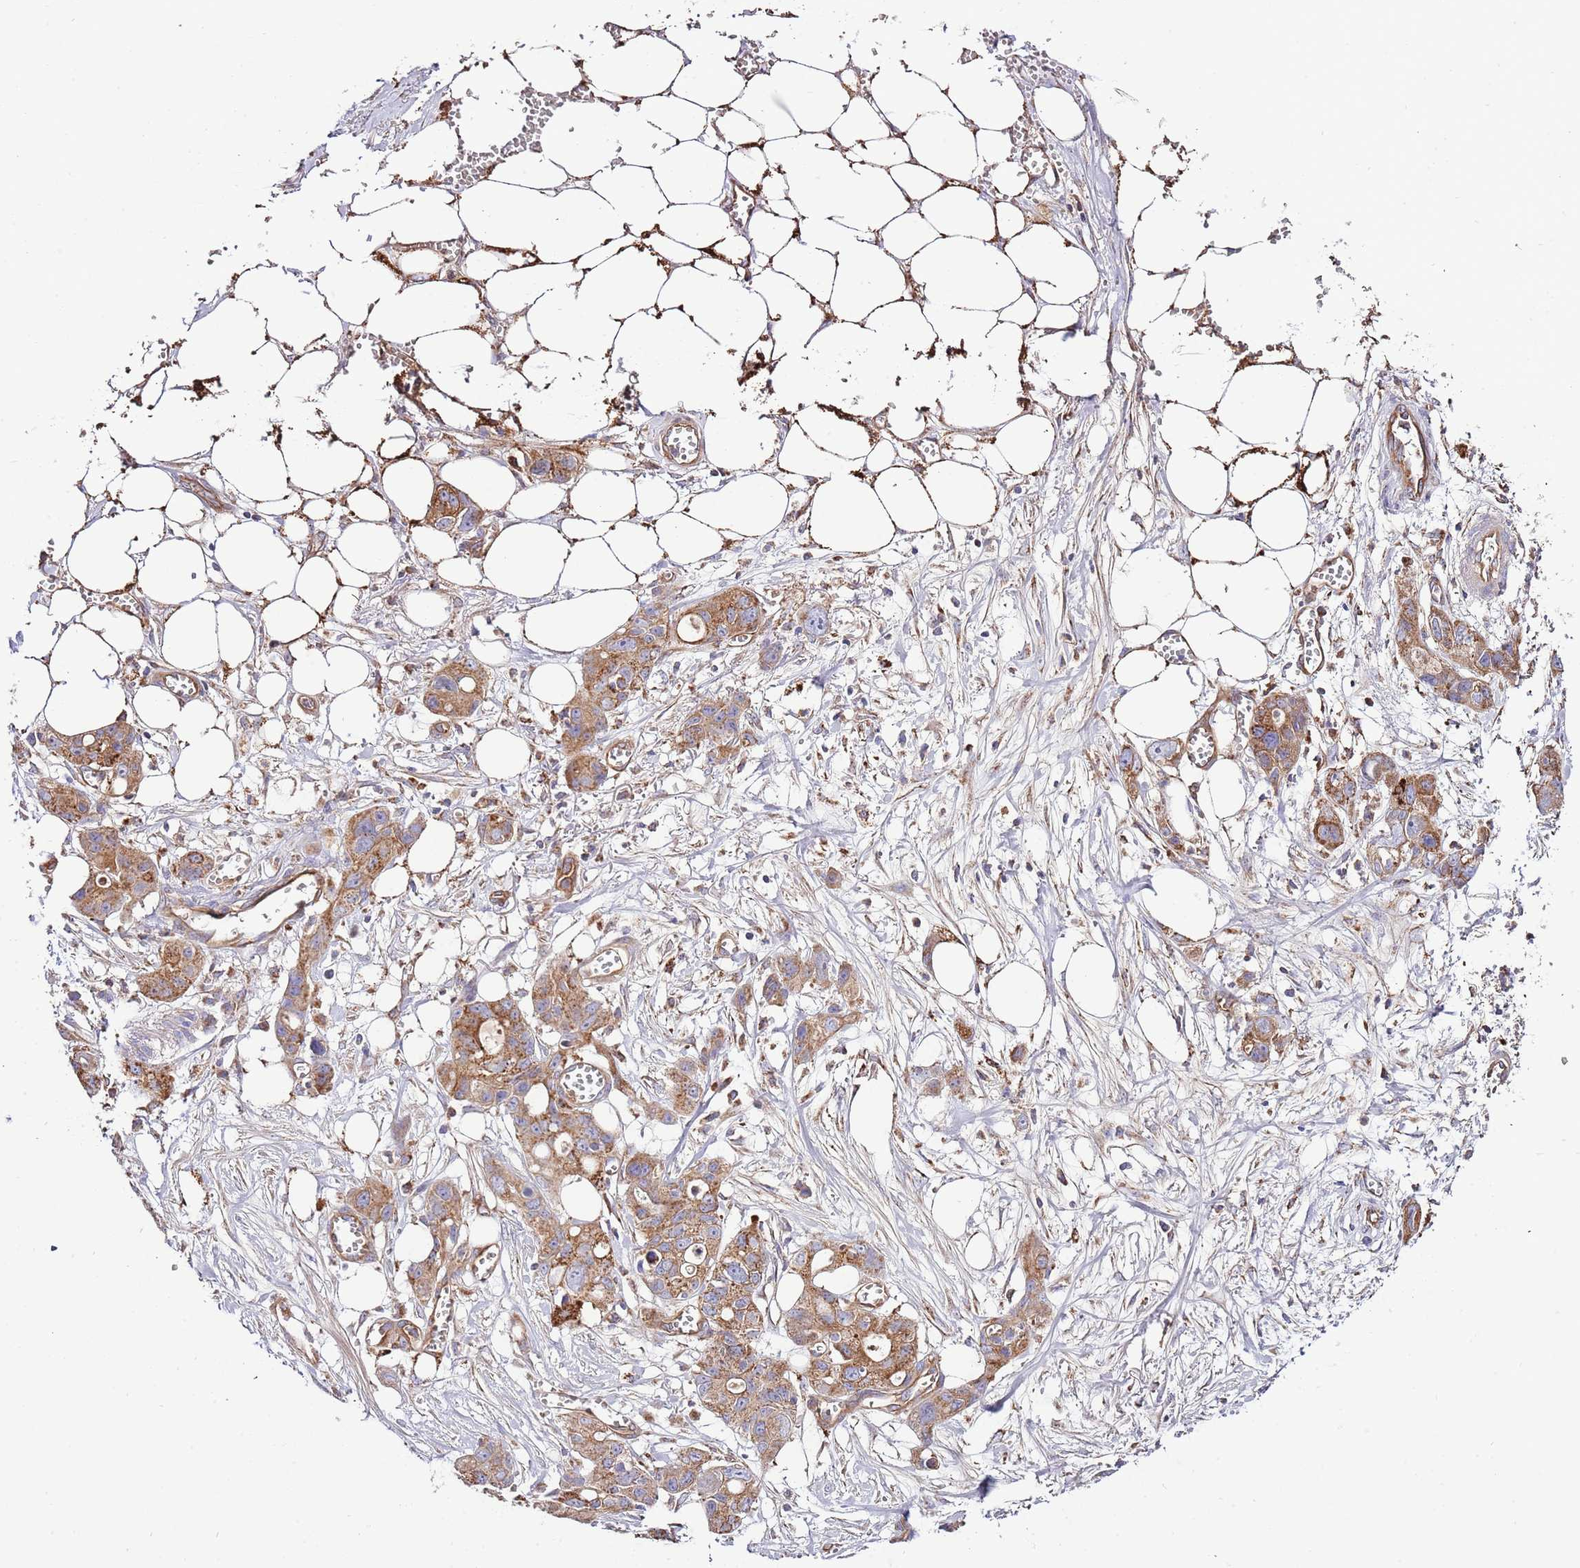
{"staining": {"intensity": "moderate", "quantity": ">75%", "location": "cytoplasmic/membranous"}, "tissue": "ovarian cancer", "cell_type": "Tumor cells", "image_type": "cancer", "snomed": [{"axis": "morphology", "description": "Cystadenocarcinoma, mucinous, NOS"}, {"axis": "topography", "description": "Ovary"}], "caption": "Immunohistochemical staining of human mucinous cystadenocarcinoma (ovarian) demonstrates medium levels of moderate cytoplasmic/membranous positivity in about >75% of tumor cells.", "gene": "DOCK6", "patient": {"sex": "female", "age": 70}}